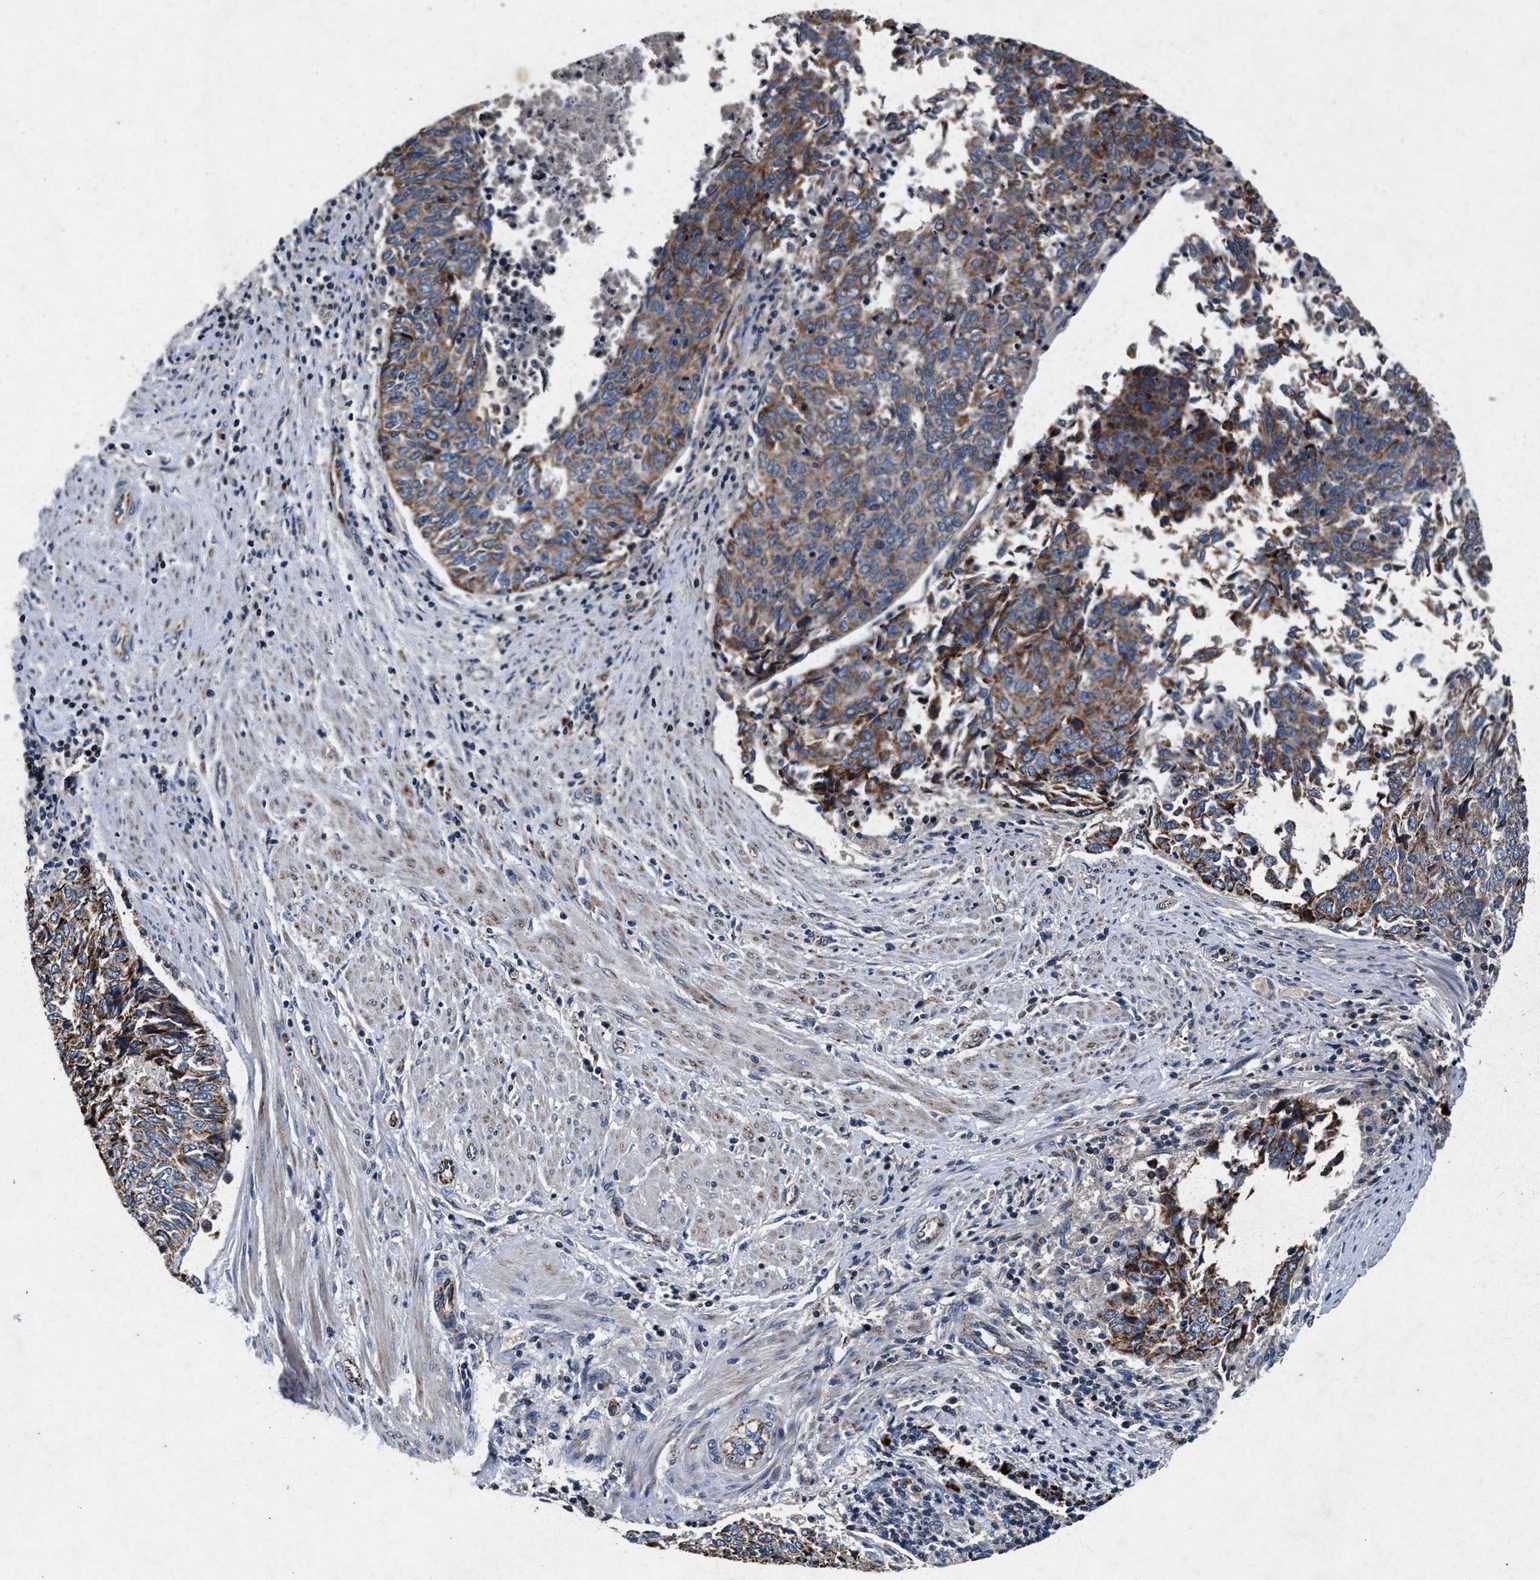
{"staining": {"intensity": "moderate", "quantity": ">75%", "location": "cytoplasmic/membranous"}, "tissue": "endometrial cancer", "cell_type": "Tumor cells", "image_type": "cancer", "snomed": [{"axis": "morphology", "description": "Adenocarcinoma, NOS"}, {"axis": "topography", "description": "Endometrium"}], "caption": "Immunohistochemistry of human endometrial cancer shows medium levels of moderate cytoplasmic/membranous expression in about >75% of tumor cells.", "gene": "PKD2L1", "patient": {"sex": "female", "age": 80}}